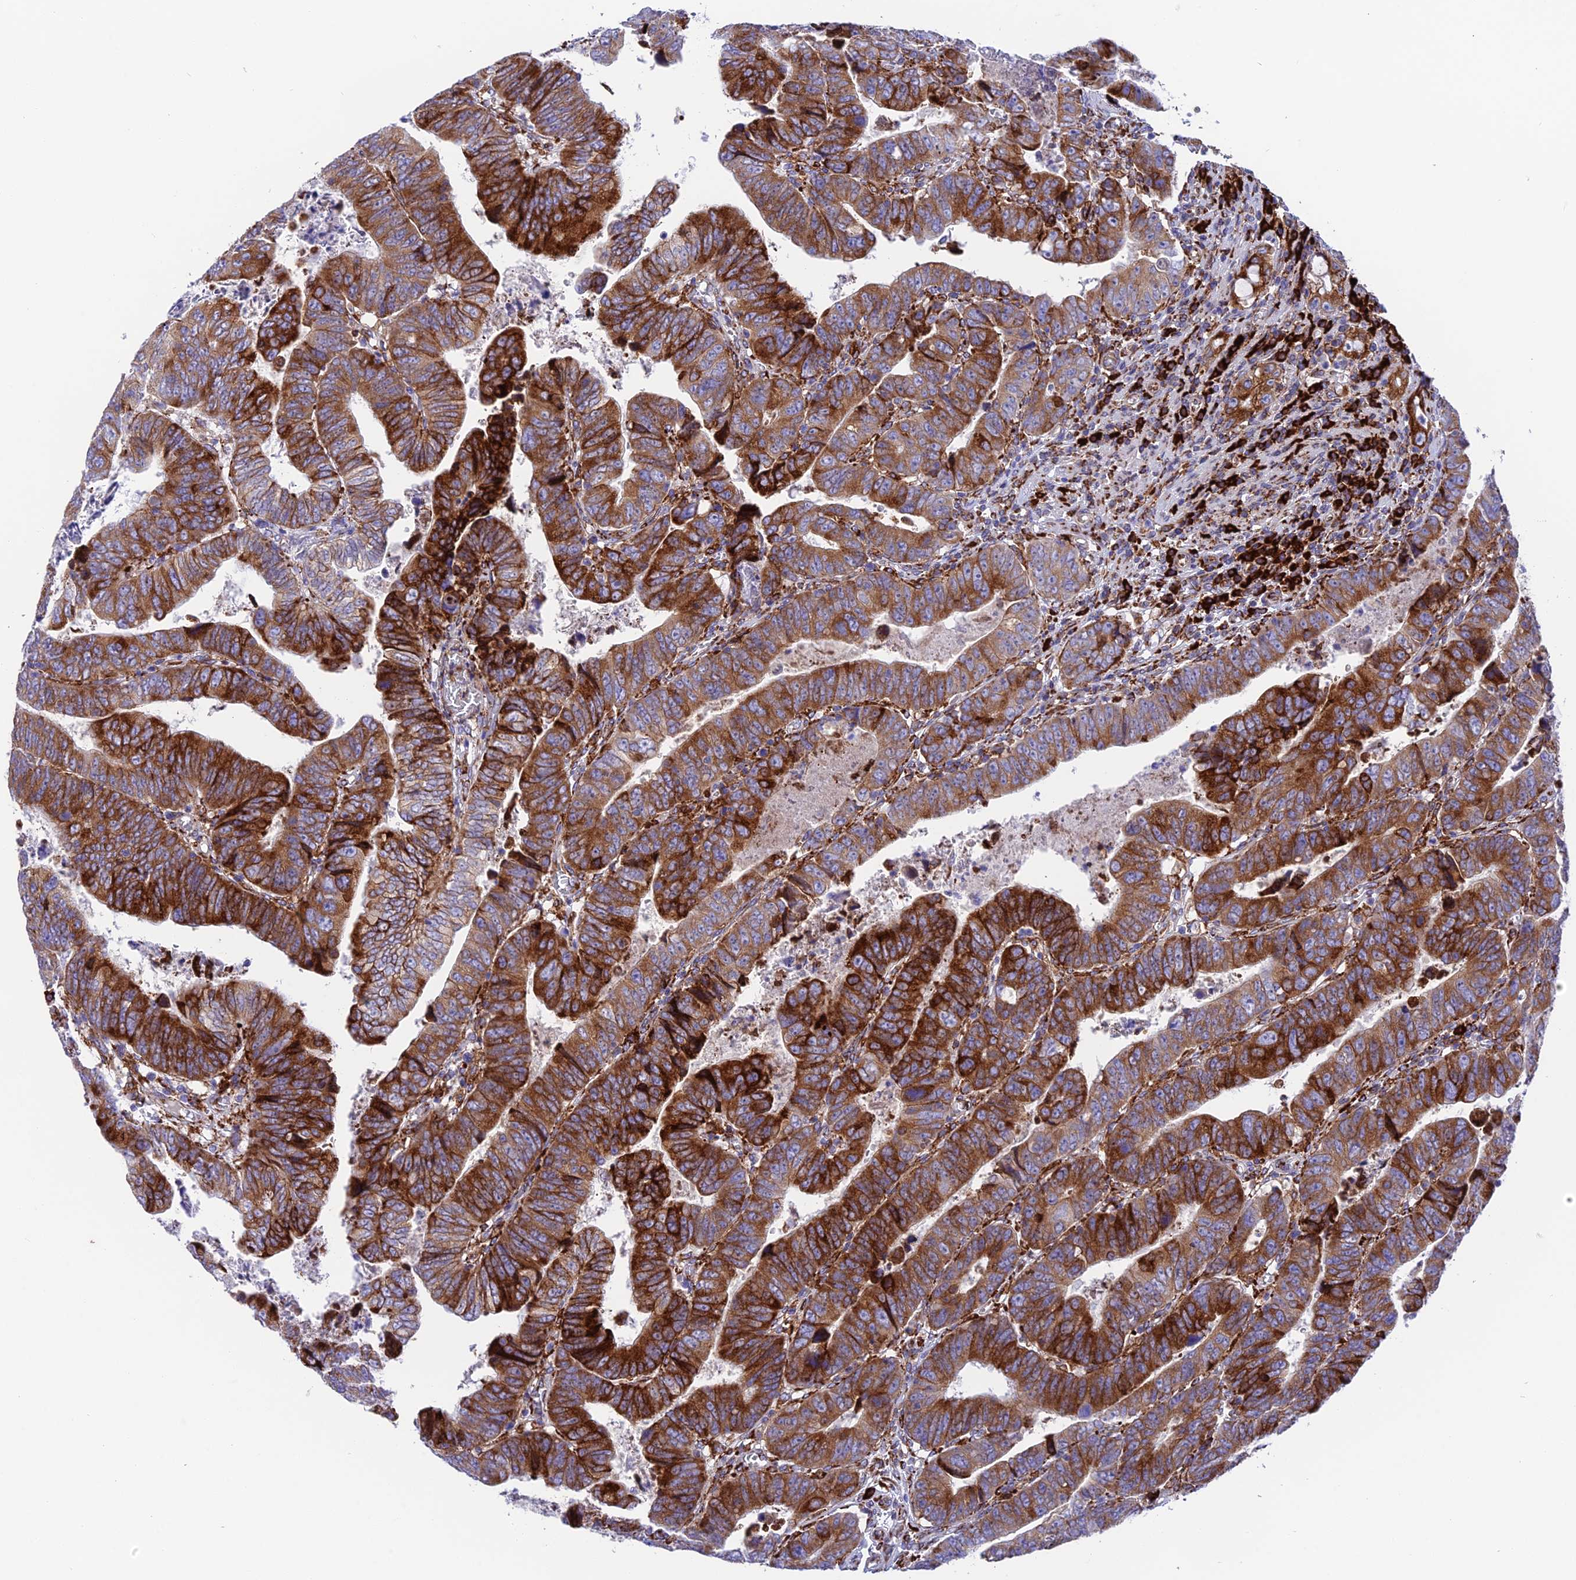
{"staining": {"intensity": "strong", "quantity": ">75%", "location": "cytoplasmic/membranous"}, "tissue": "colorectal cancer", "cell_type": "Tumor cells", "image_type": "cancer", "snomed": [{"axis": "morphology", "description": "Normal tissue, NOS"}, {"axis": "morphology", "description": "Adenocarcinoma, NOS"}, {"axis": "topography", "description": "Rectum"}], "caption": "High-magnification brightfield microscopy of colorectal cancer stained with DAB (brown) and counterstained with hematoxylin (blue). tumor cells exhibit strong cytoplasmic/membranous positivity is seen in about>75% of cells. (Brightfield microscopy of DAB IHC at high magnification).", "gene": "TUBGCP6", "patient": {"sex": "female", "age": 65}}